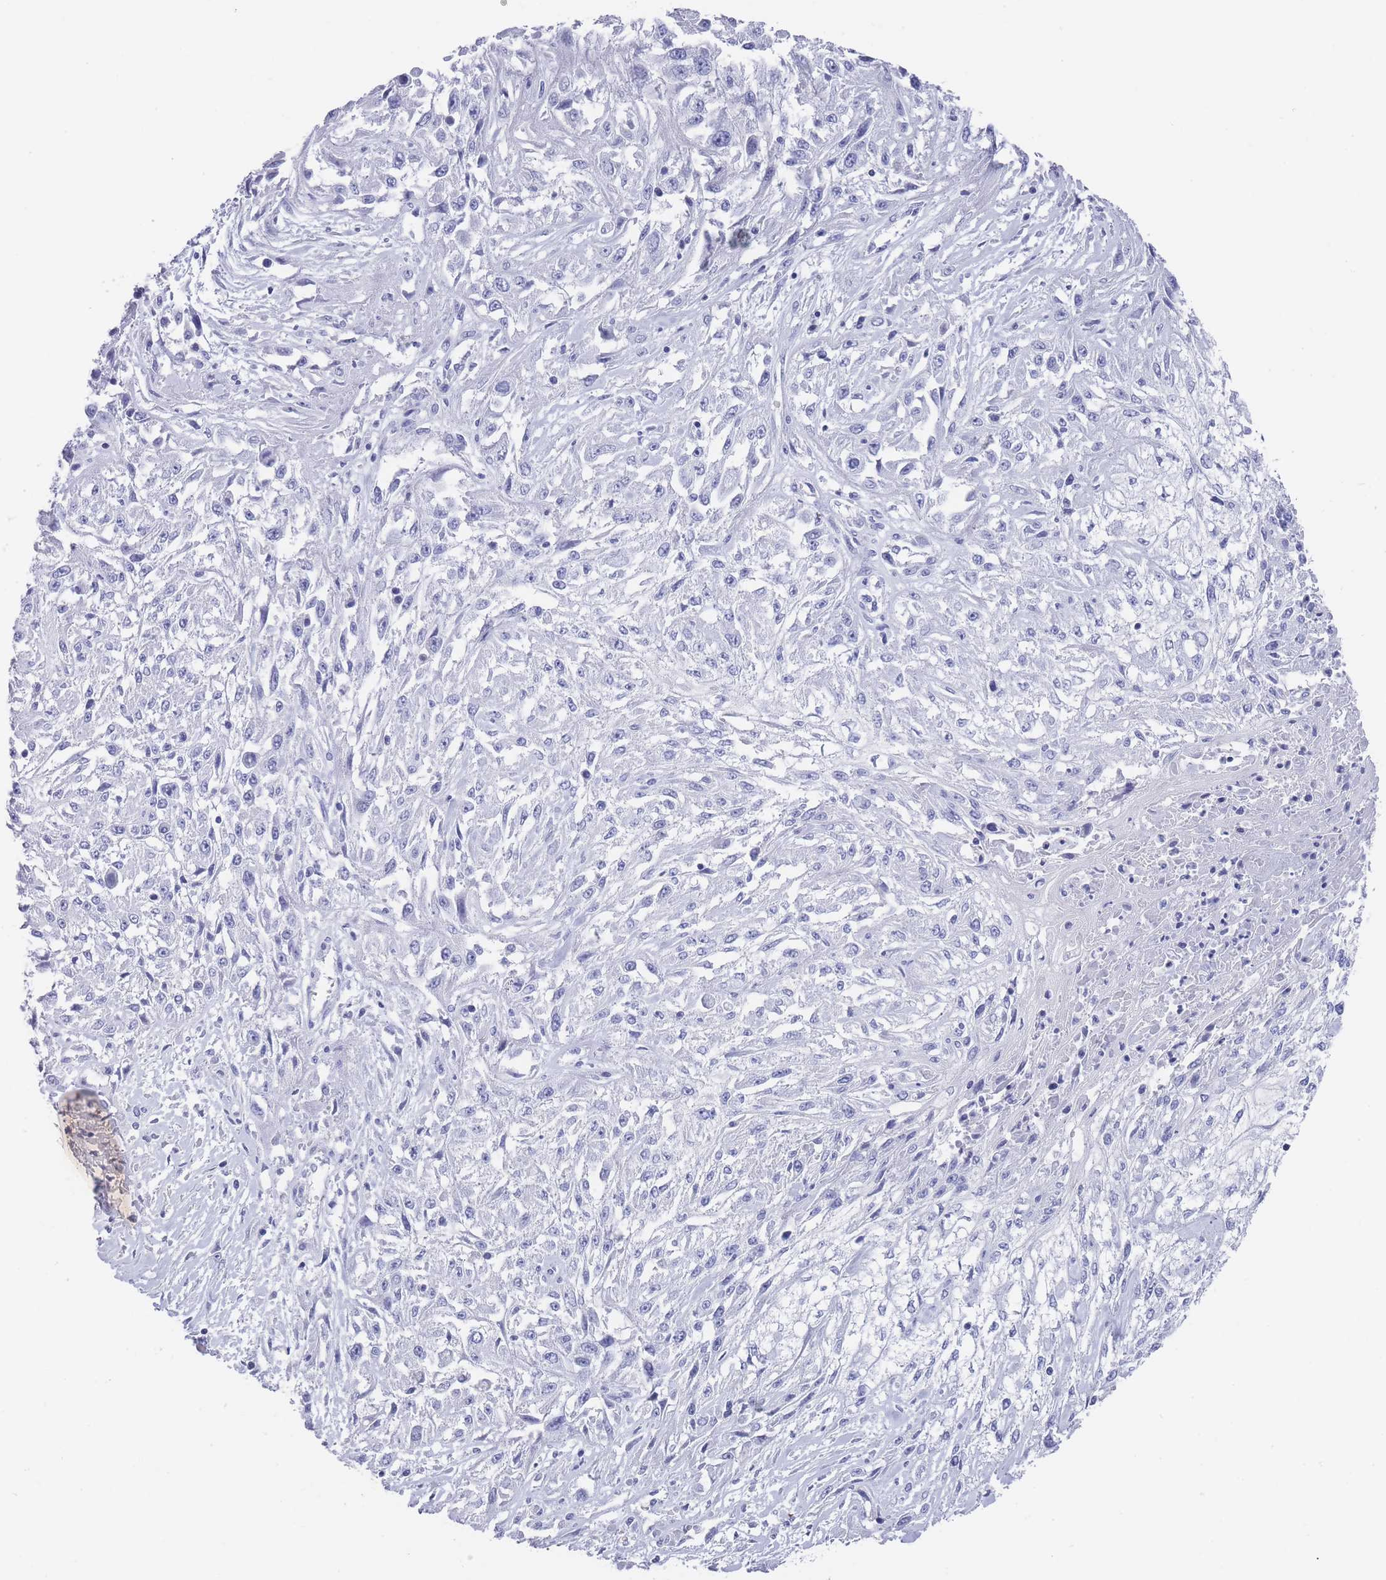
{"staining": {"intensity": "negative", "quantity": "none", "location": "none"}, "tissue": "skin cancer", "cell_type": "Tumor cells", "image_type": "cancer", "snomed": [{"axis": "morphology", "description": "Squamous cell carcinoma, NOS"}, {"axis": "morphology", "description": "Squamous cell carcinoma, metastatic, NOS"}, {"axis": "topography", "description": "Skin"}, {"axis": "topography", "description": "Lymph node"}], "caption": "This is an immunohistochemistry micrograph of skin metastatic squamous cell carcinoma. There is no positivity in tumor cells.", "gene": "RAB2B", "patient": {"sex": "male", "age": 75}}